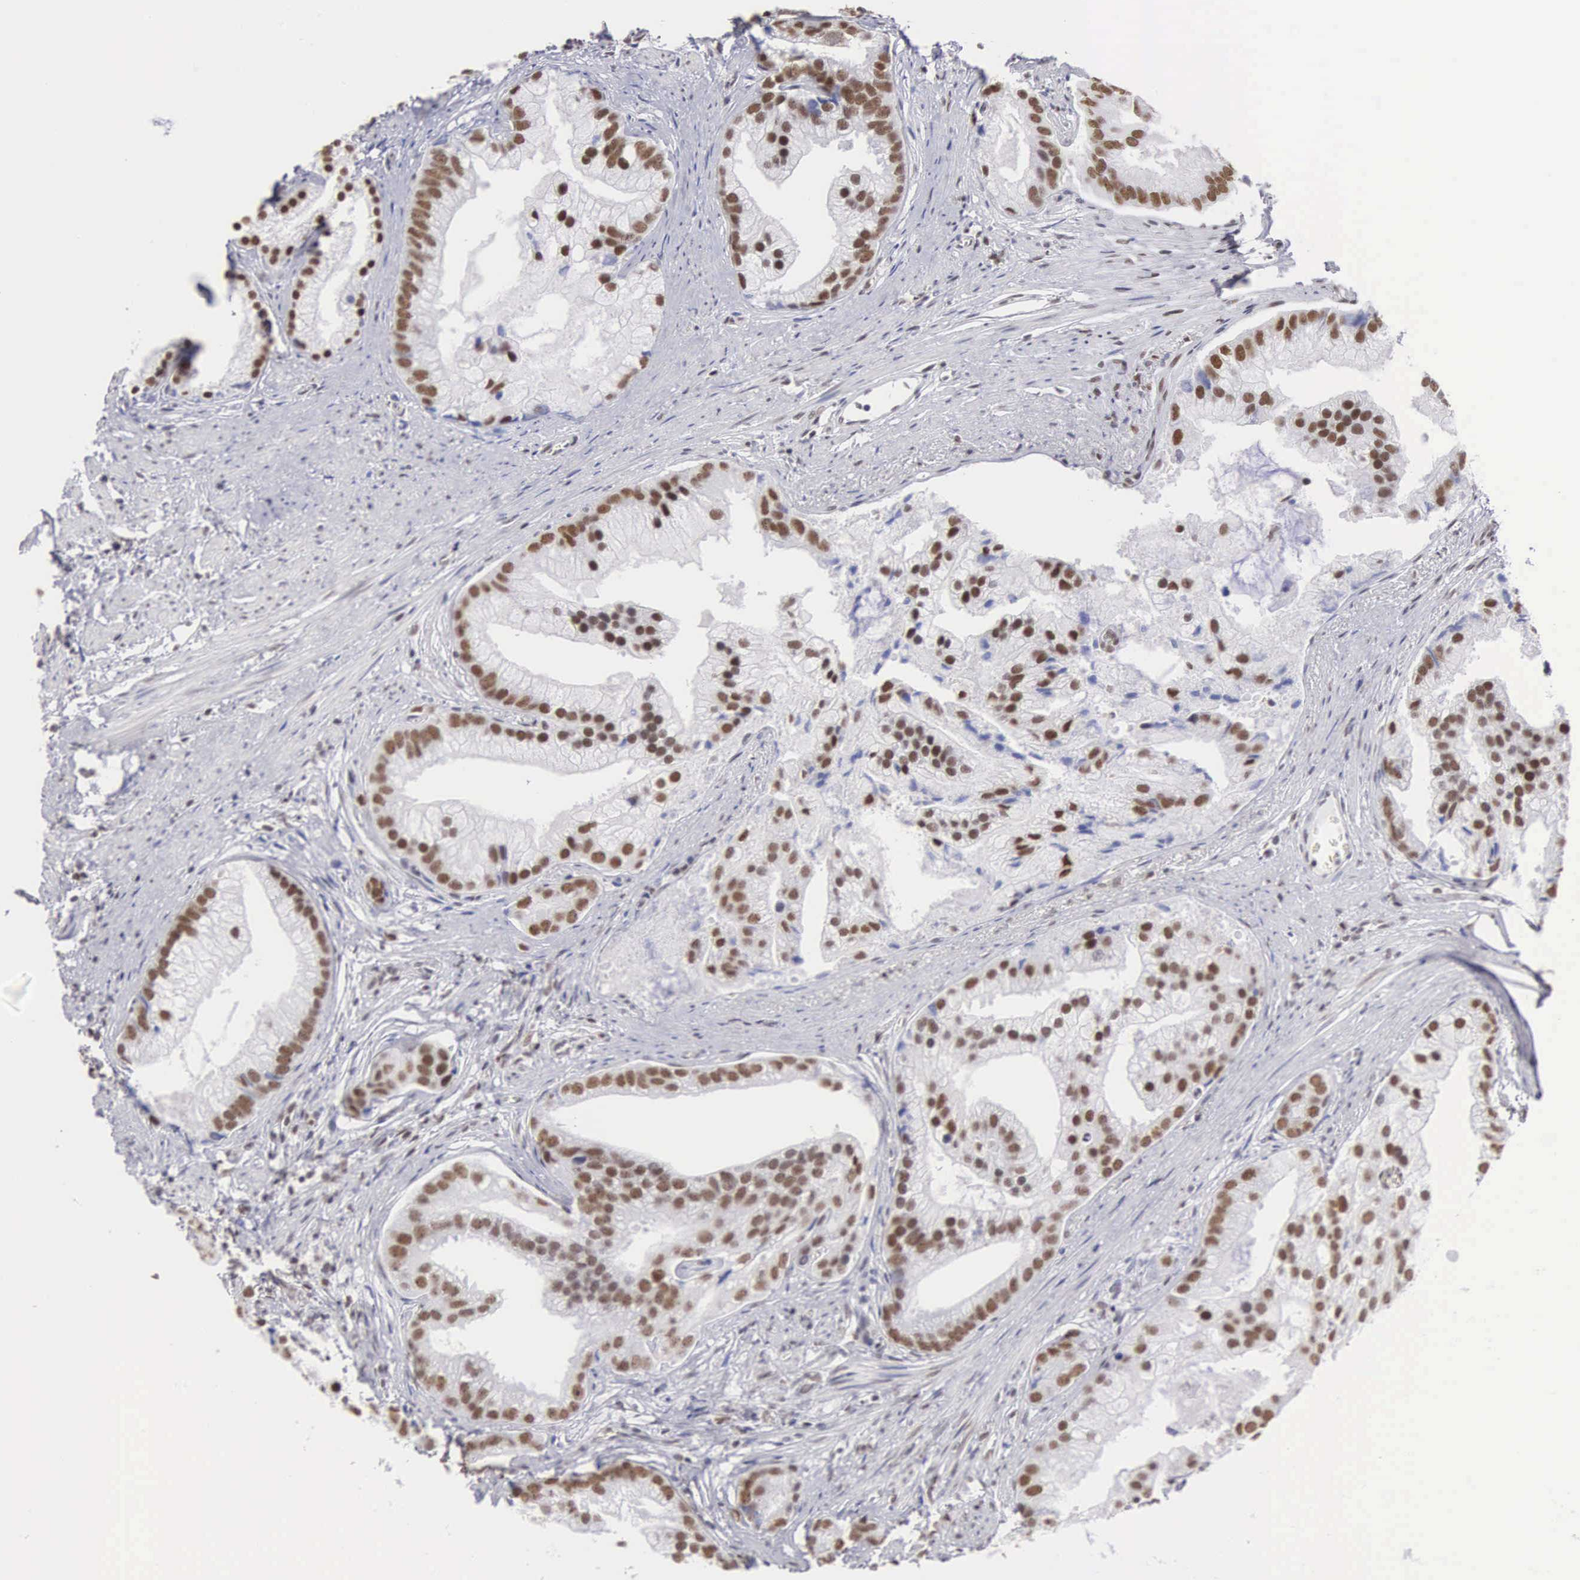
{"staining": {"intensity": "strong", "quantity": ">75%", "location": "nuclear"}, "tissue": "prostate cancer", "cell_type": "Tumor cells", "image_type": "cancer", "snomed": [{"axis": "morphology", "description": "Adenocarcinoma, Low grade"}, {"axis": "topography", "description": "Prostate"}], "caption": "Brown immunohistochemical staining in human prostate cancer (low-grade adenocarcinoma) reveals strong nuclear expression in about >75% of tumor cells.", "gene": "CSTF2", "patient": {"sex": "male", "age": 71}}